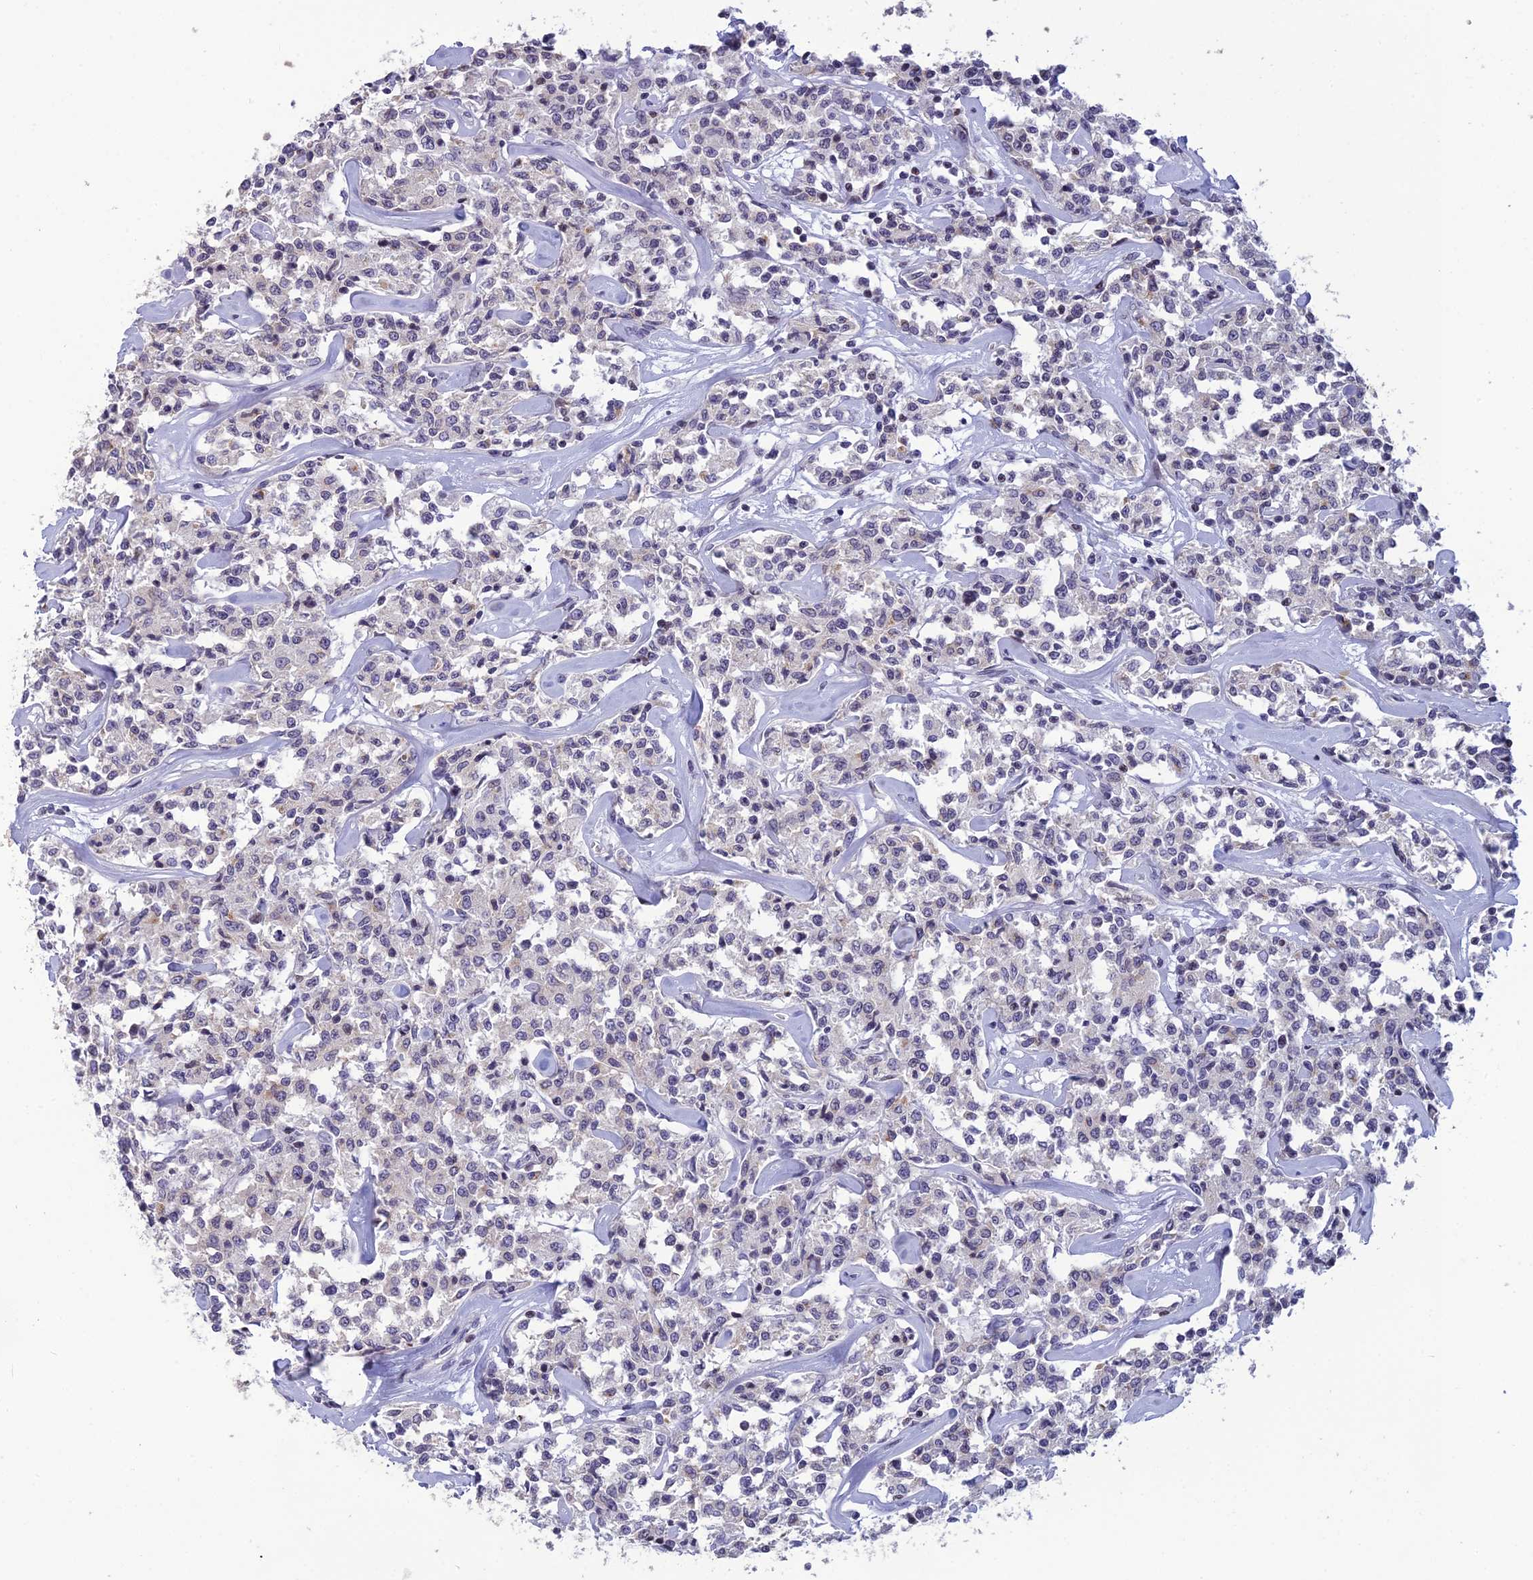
{"staining": {"intensity": "negative", "quantity": "none", "location": "none"}, "tissue": "lymphoma", "cell_type": "Tumor cells", "image_type": "cancer", "snomed": [{"axis": "morphology", "description": "Malignant lymphoma, non-Hodgkin's type, Low grade"}, {"axis": "topography", "description": "Small intestine"}], "caption": "Human malignant lymphoma, non-Hodgkin's type (low-grade) stained for a protein using immunohistochemistry (IHC) shows no expression in tumor cells.", "gene": "TMEM134", "patient": {"sex": "female", "age": 59}}